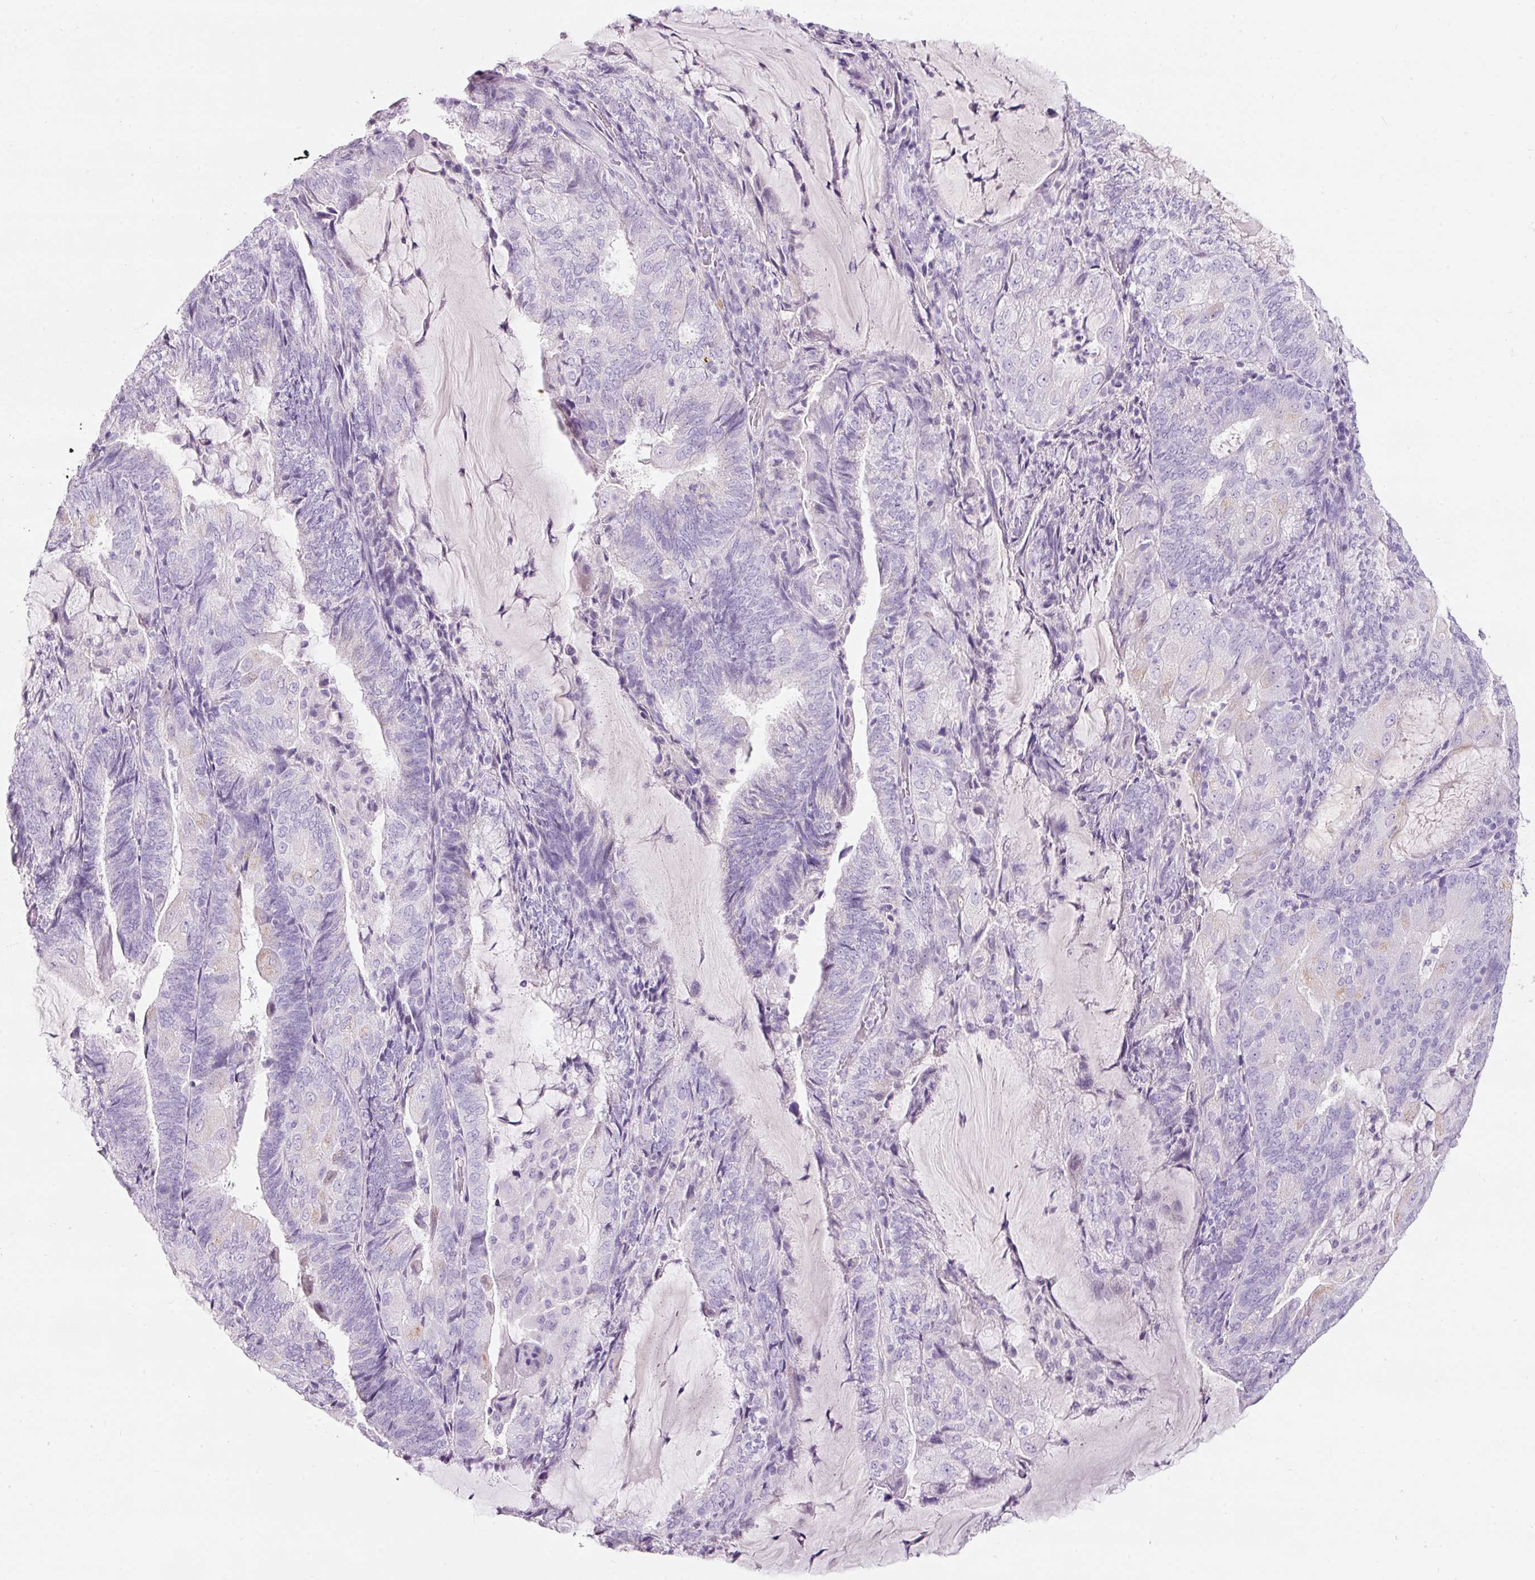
{"staining": {"intensity": "negative", "quantity": "none", "location": "none"}, "tissue": "endometrial cancer", "cell_type": "Tumor cells", "image_type": "cancer", "snomed": [{"axis": "morphology", "description": "Adenocarcinoma, NOS"}, {"axis": "topography", "description": "Endometrium"}], "caption": "Adenocarcinoma (endometrial) was stained to show a protein in brown. There is no significant staining in tumor cells.", "gene": "DNM1", "patient": {"sex": "female", "age": 81}}